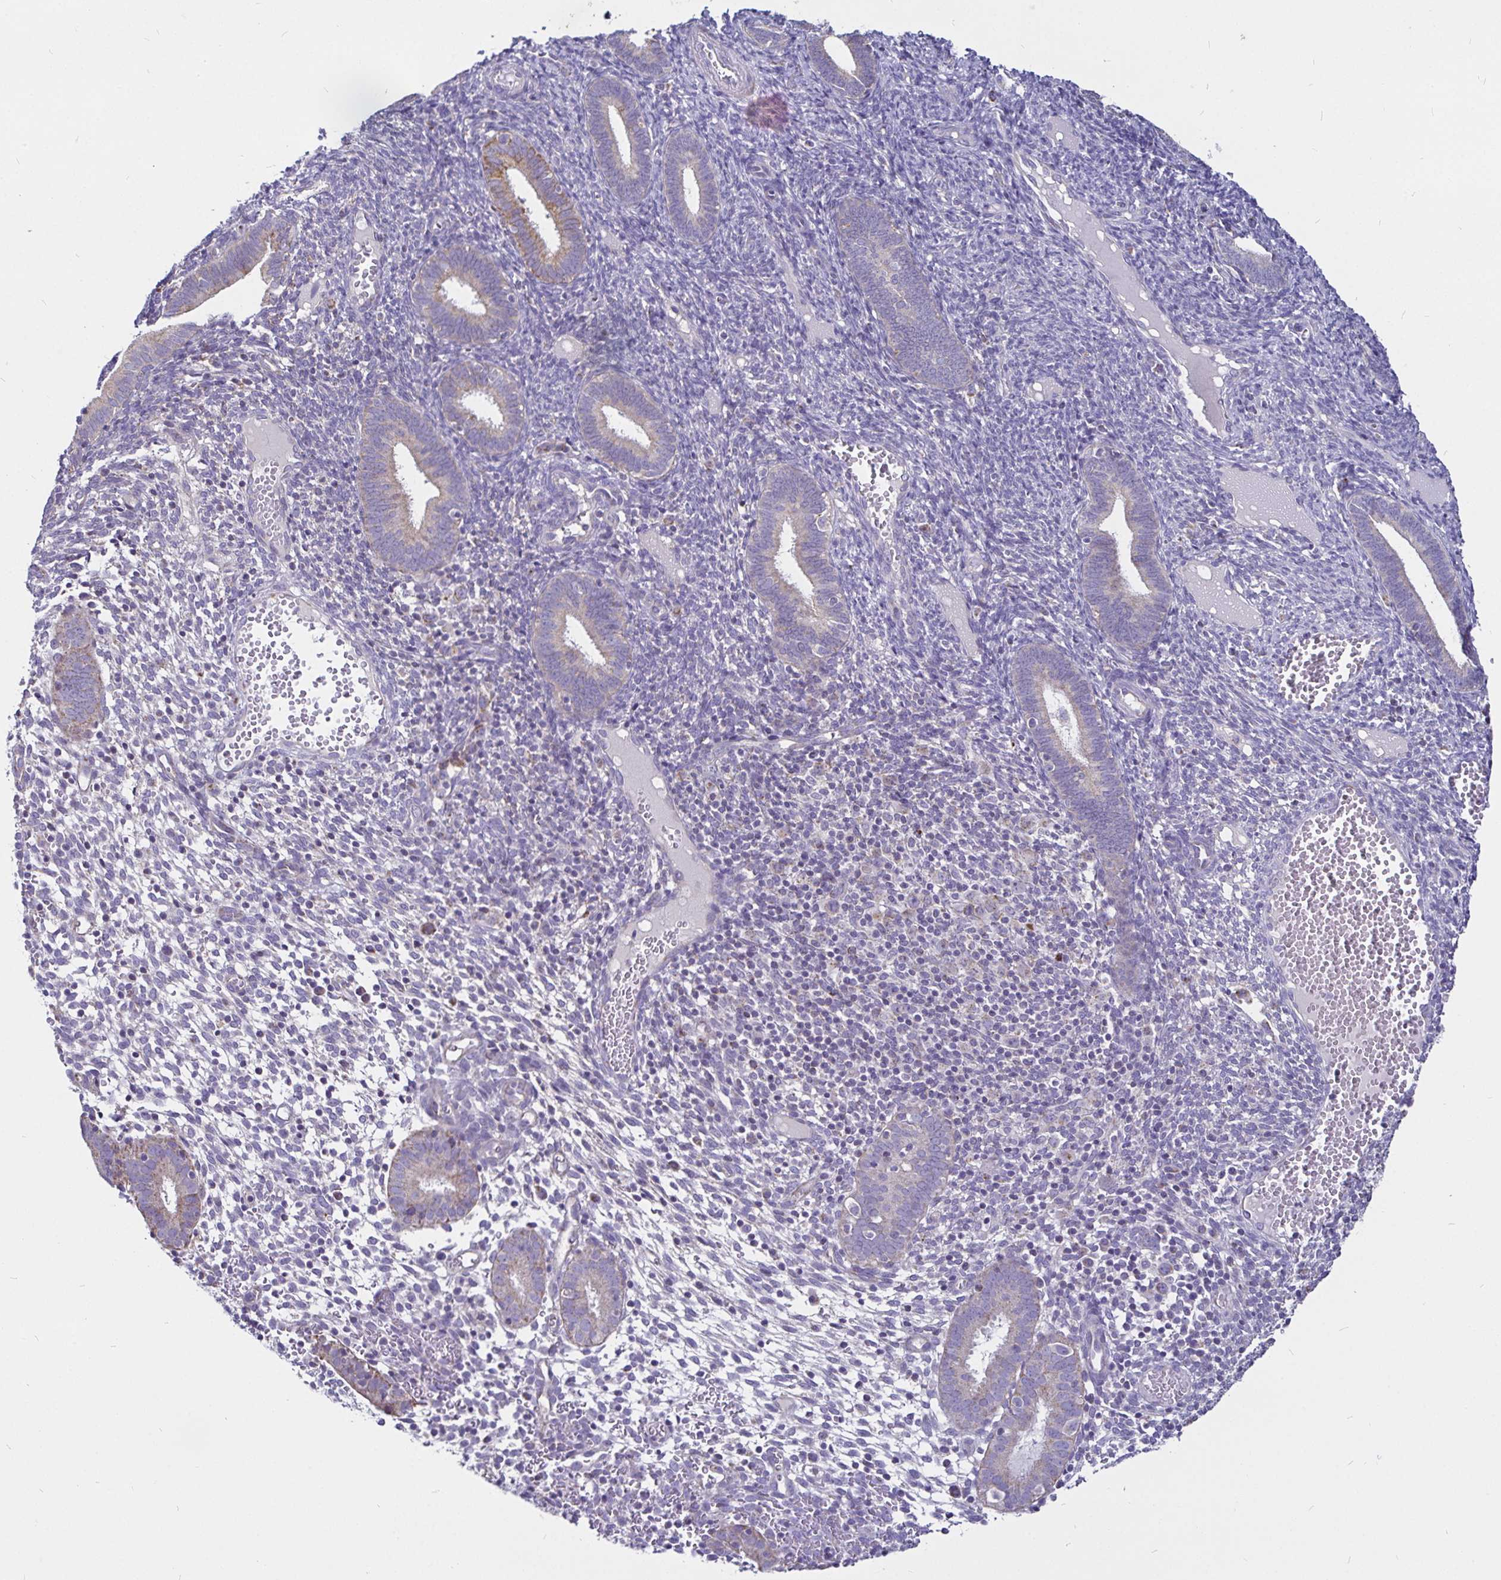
{"staining": {"intensity": "negative", "quantity": "none", "location": "none"}, "tissue": "endometrium", "cell_type": "Cells in endometrial stroma", "image_type": "normal", "snomed": [{"axis": "morphology", "description": "Normal tissue, NOS"}, {"axis": "topography", "description": "Endometrium"}], "caption": "Immunohistochemistry (IHC) of unremarkable human endometrium exhibits no expression in cells in endometrial stroma. Nuclei are stained in blue.", "gene": "PGAM2", "patient": {"sex": "female", "age": 41}}